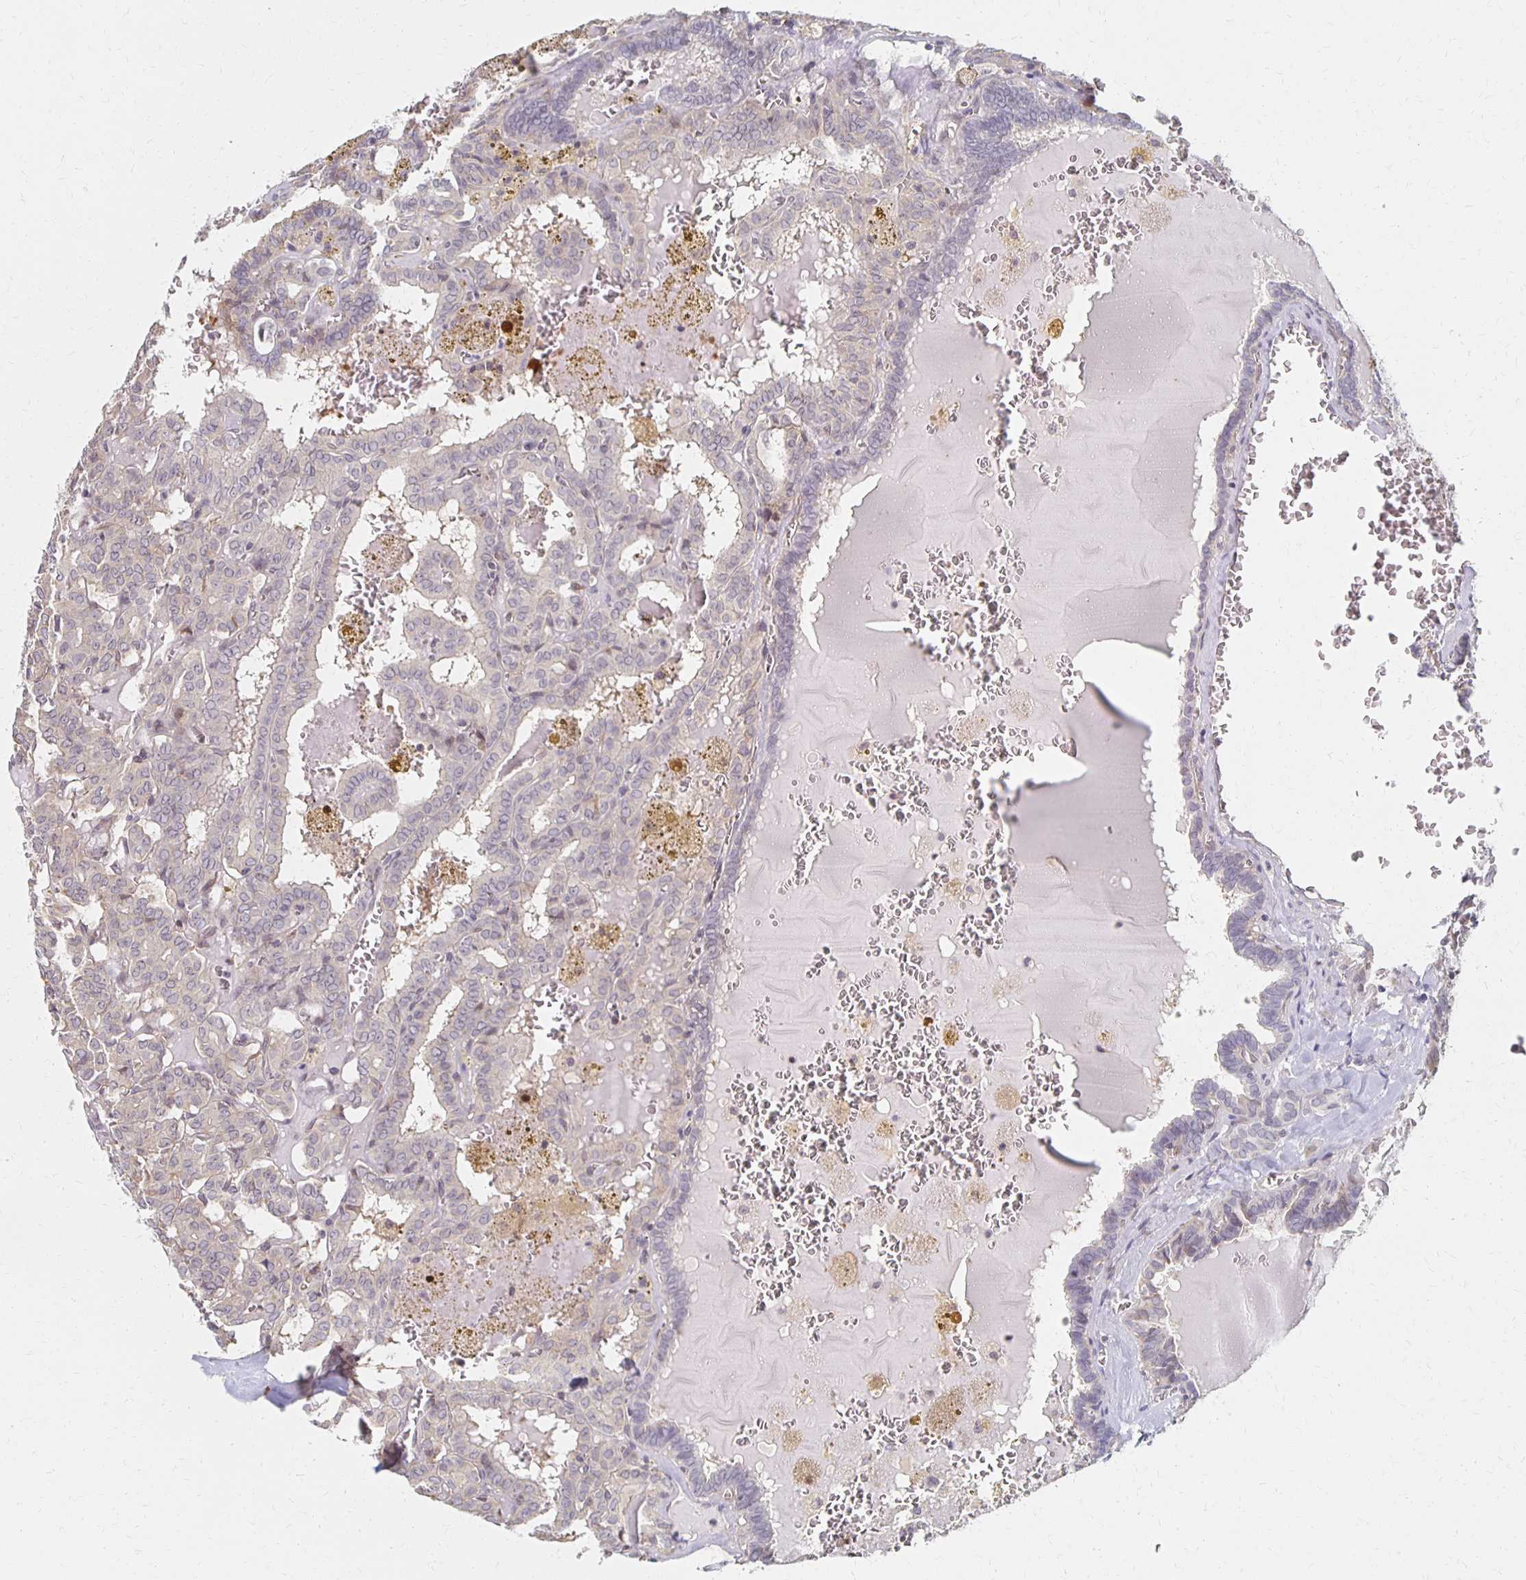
{"staining": {"intensity": "negative", "quantity": "none", "location": "none"}, "tissue": "thyroid cancer", "cell_type": "Tumor cells", "image_type": "cancer", "snomed": [{"axis": "morphology", "description": "Papillary adenocarcinoma, NOS"}, {"axis": "topography", "description": "Thyroid gland"}], "caption": "IHC histopathology image of thyroid papillary adenocarcinoma stained for a protein (brown), which shows no staining in tumor cells. Brightfield microscopy of immunohistochemistry stained with DAB (brown) and hematoxylin (blue), captured at high magnification.", "gene": "PRKCB", "patient": {"sex": "female", "age": 39}}